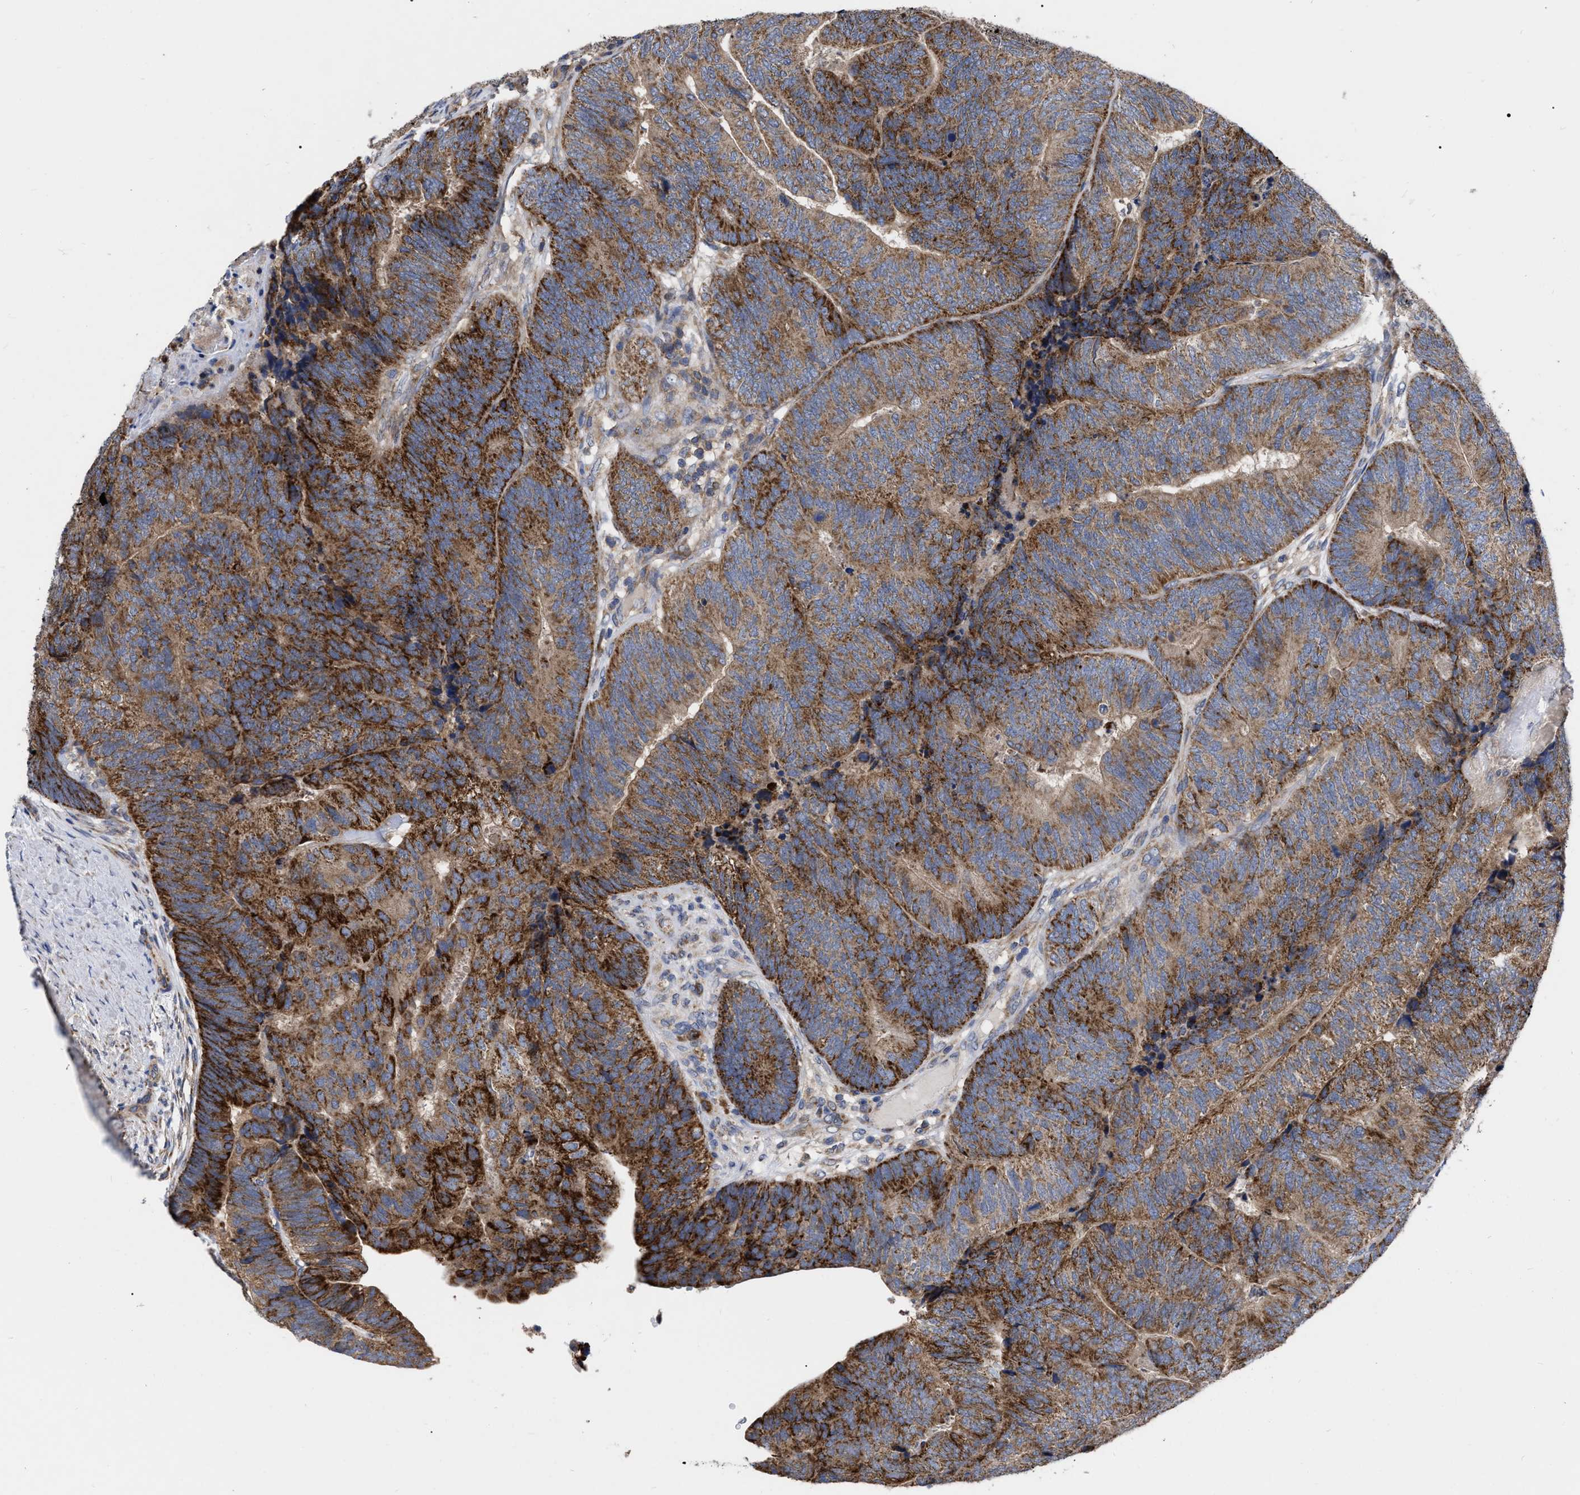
{"staining": {"intensity": "strong", "quantity": ">75%", "location": "cytoplasmic/membranous"}, "tissue": "colorectal cancer", "cell_type": "Tumor cells", "image_type": "cancer", "snomed": [{"axis": "morphology", "description": "Normal tissue, NOS"}, {"axis": "morphology", "description": "Adenocarcinoma, NOS"}, {"axis": "topography", "description": "Rectum"}], "caption": "Human colorectal adenocarcinoma stained with a protein marker shows strong staining in tumor cells.", "gene": "CDKN2C", "patient": {"sex": "female", "age": 66}}